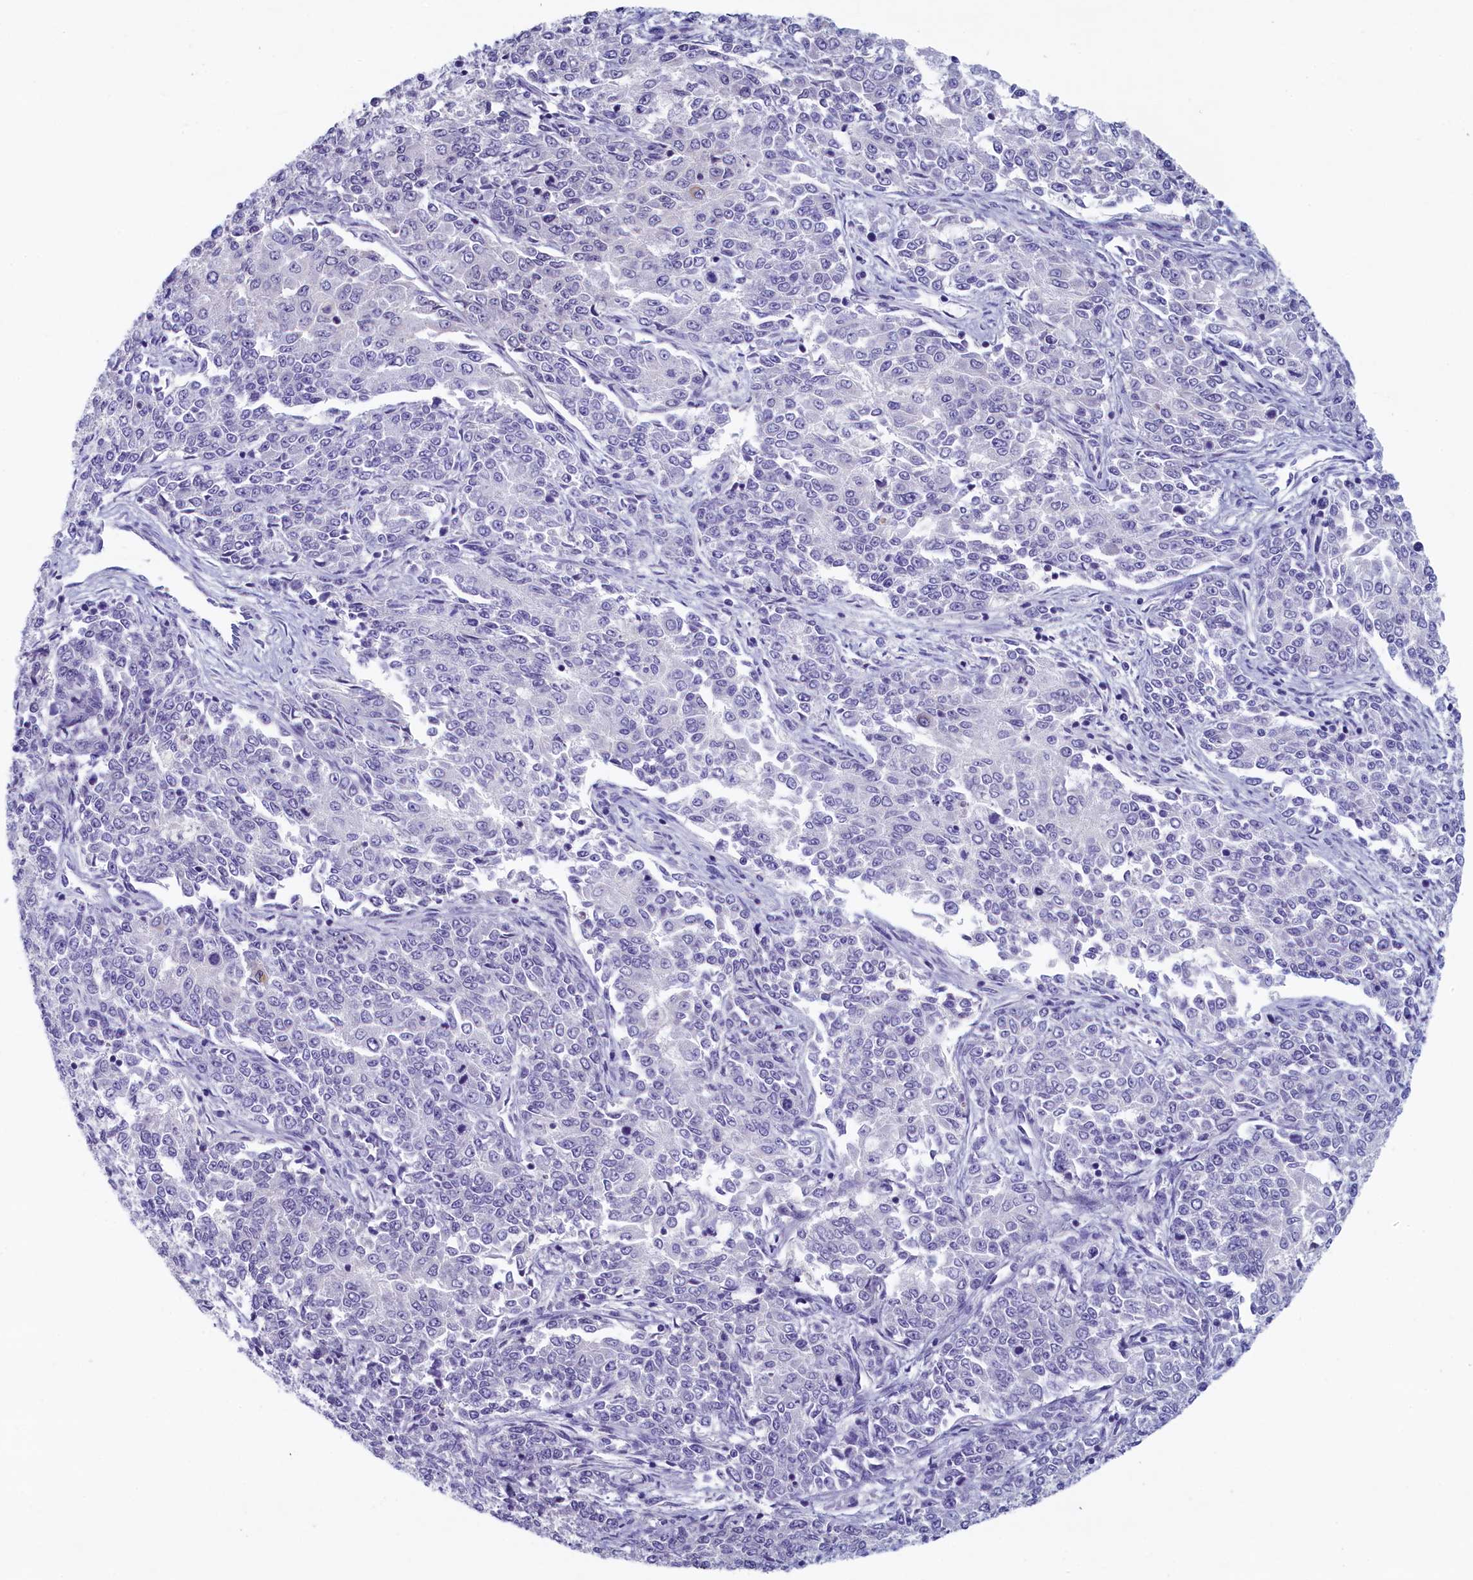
{"staining": {"intensity": "negative", "quantity": "none", "location": "none"}, "tissue": "endometrial cancer", "cell_type": "Tumor cells", "image_type": "cancer", "snomed": [{"axis": "morphology", "description": "Adenocarcinoma, NOS"}, {"axis": "topography", "description": "Endometrium"}], "caption": "Immunohistochemistry (IHC) photomicrograph of human endometrial cancer stained for a protein (brown), which reveals no positivity in tumor cells.", "gene": "GUCA1C", "patient": {"sex": "female", "age": 50}}